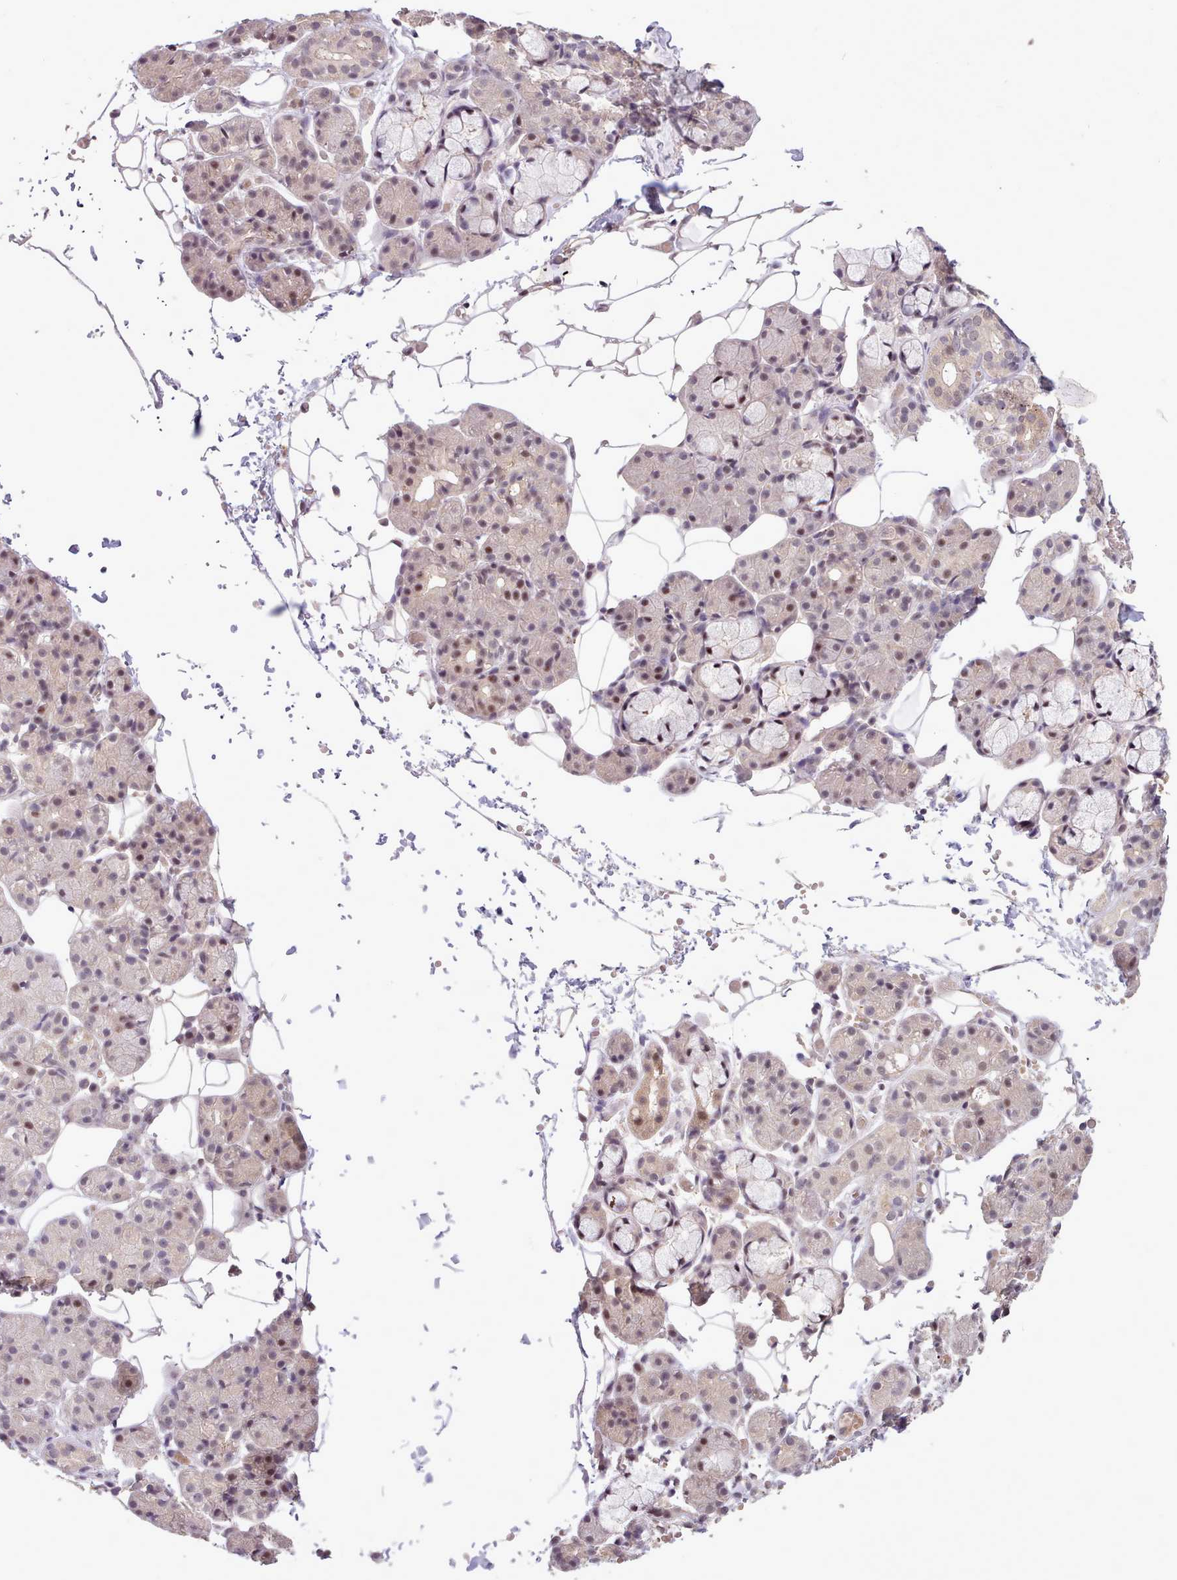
{"staining": {"intensity": "weak", "quantity": "25%-75%", "location": "cytoplasmic/membranous,nuclear"}, "tissue": "salivary gland", "cell_type": "Glandular cells", "image_type": "normal", "snomed": [{"axis": "morphology", "description": "Normal tissue, NOS"}, {"axis": "topography", "description": "Salivary gland"}], "caption": "Immunohistochemical staining of unremarkable human salivary gland displays weak cytoplasmic/membranous,nuclear protein positivity in approximately 25%-75% of glandular cells. Using DAB (3,3'-diaminobenzidine) (brown) and hematoxylin (blue) stains, captured at high magnification using brightfield microscopy.", "gene": "ZNF607", "patient": {"sex": "male", "age": 63}}